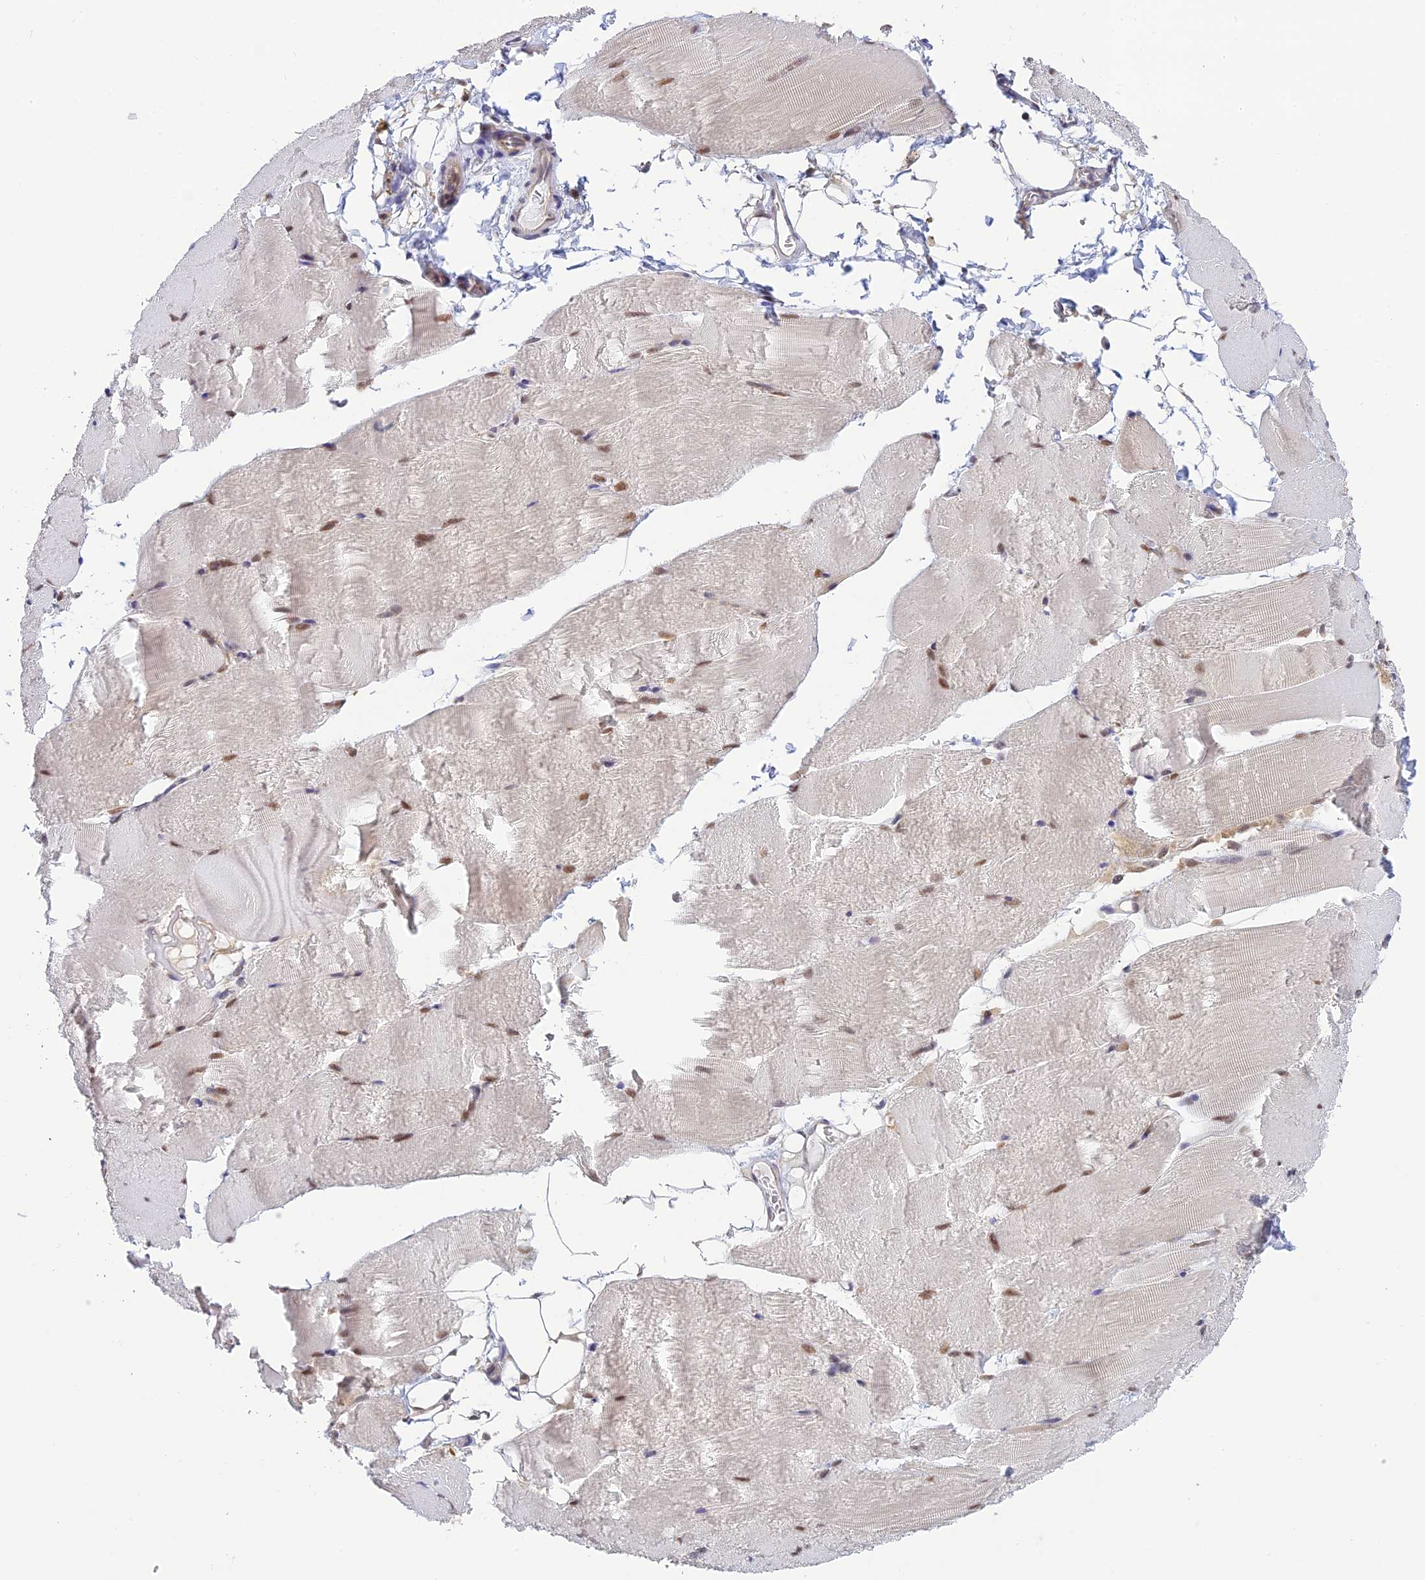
{"staining": {"intensity": "moderate", "quantity": ">75%", "location": "nuclear"}, "tissue": "skeletal muscle", "cell_type": "Myocytes", "image_type": "normal", "snomed": [{"axis": "morphology", "description": "Normal tissue, NOS"}, {"axis": "topography", "description": "Skeletal muscle"}, {"axis": "topography", "description": "Parathyroid gland"}], "caption": "A high-resolution photomicrograph shows immunohistochemistry staining of unremarkable skeletal muscle, which displays moderate nuclear staining in approximately >75% of myocytes. (brown staining indicates protein expression, while blue staining denotes nuclei).", "gene": "SKIC8", "patient": {"sex": "female", "age": 37}}